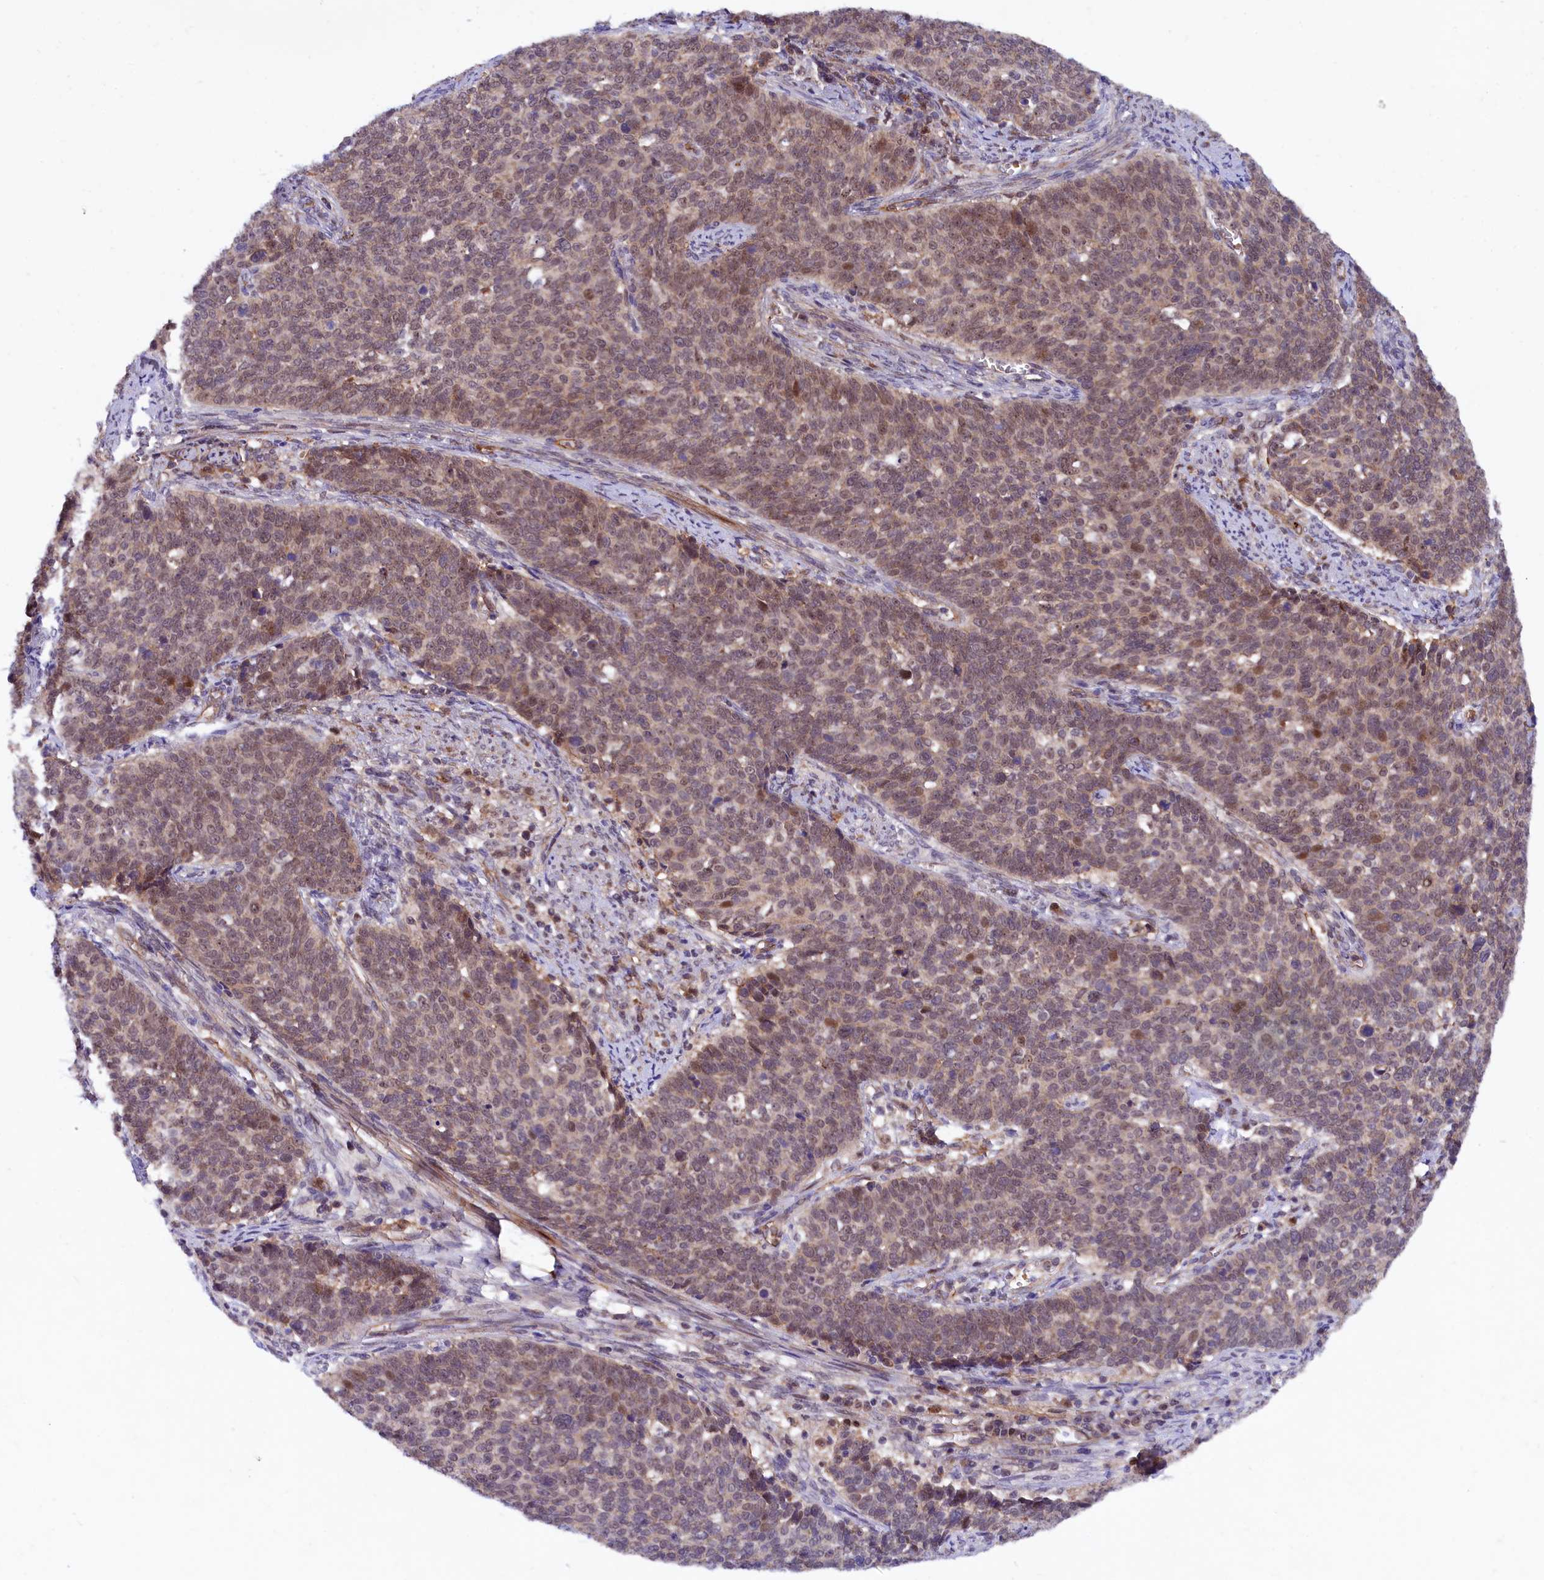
{"staining": {"intensity": "weak", "quantity": ">75%", "location": "cytoplasmic/membranous,nuclear"}, "tissue": "cervical cancer", "cell_type": "Tumor cells", "image_type": "cancer", "snomed": [{"axis": "morphology", "description": "Squamous cell carcinoma, NOS"}, {"axis": "topography", "description": "Cervix"}], "caption": "High-magnification brightfield microscopy of squamous cell carcinoma (cervical) stained with DAB (3,3'-diaminobenzidine) (brown) and counterstained with hematoxylin (blue). tumor cells exhibit weak cytoplasmic/membranous and nuclear positivity is seen in approximately>75% of cells. The staining was performed using DAB (3,3'-diaminobenzidine) to visualize the protein expression in brown, while the nuclei were stained in blue with hematoxylin (Magnification: 20x).", "gene": "ARL14EP", "patient": {"sex": "female", "age": 39}}